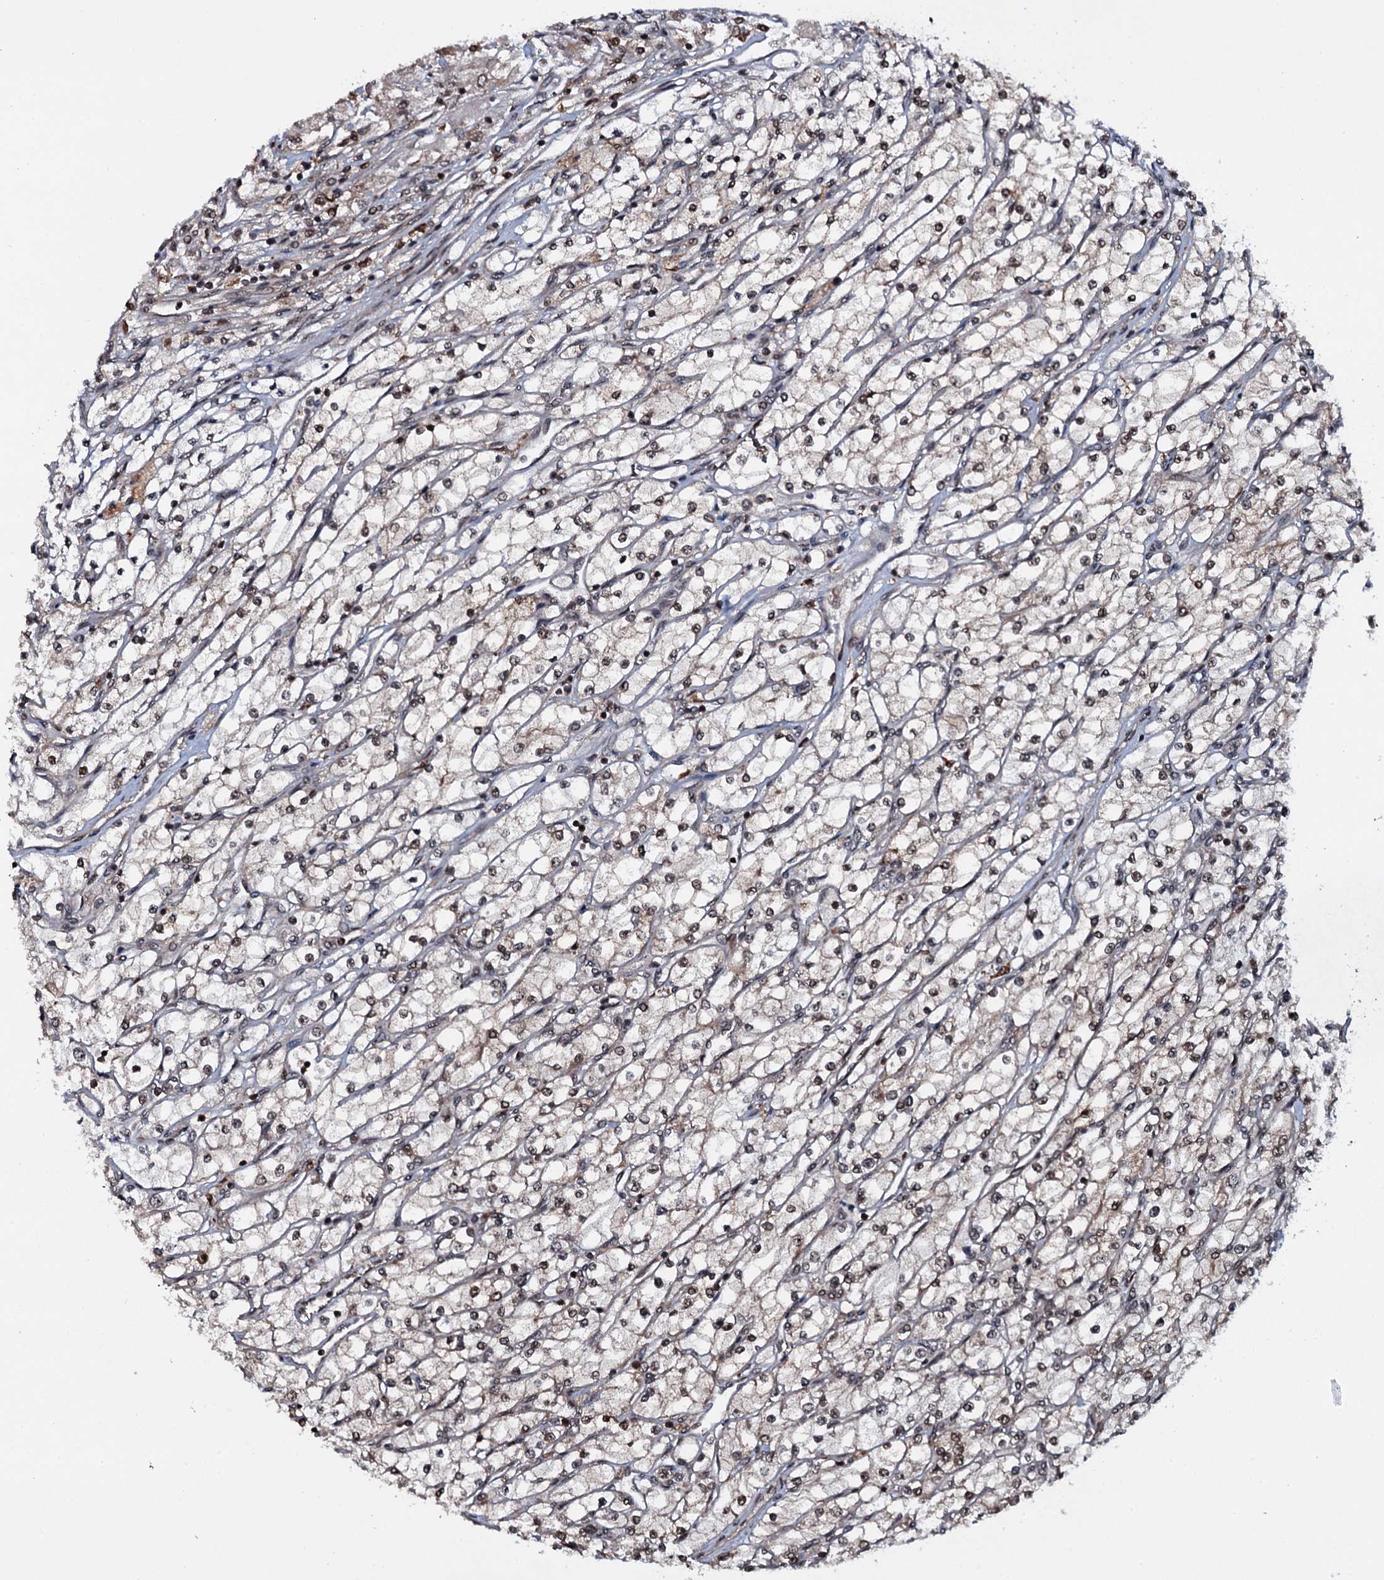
{"staining": {"intensity": "weak", "quantity": "25%-75%", "location": "nuclear"}, "tissue": "renal cancer", "cell_type": "Tumor cells", "image_type": "cancer", "snomed": [{"axis": "morphology", "description": "Adenocarcinoma, NOS"}, {"axis": "topography", "description": "Kidney"}], "caption": "This photomicrograph displays immunohistochemistry (IHC) staining of renal cancer, with low weak nuclear expression in about 25%-75% of tumor cells.", "gene": "HDDC3", "patient": {"sex": "male", "age": 80}}